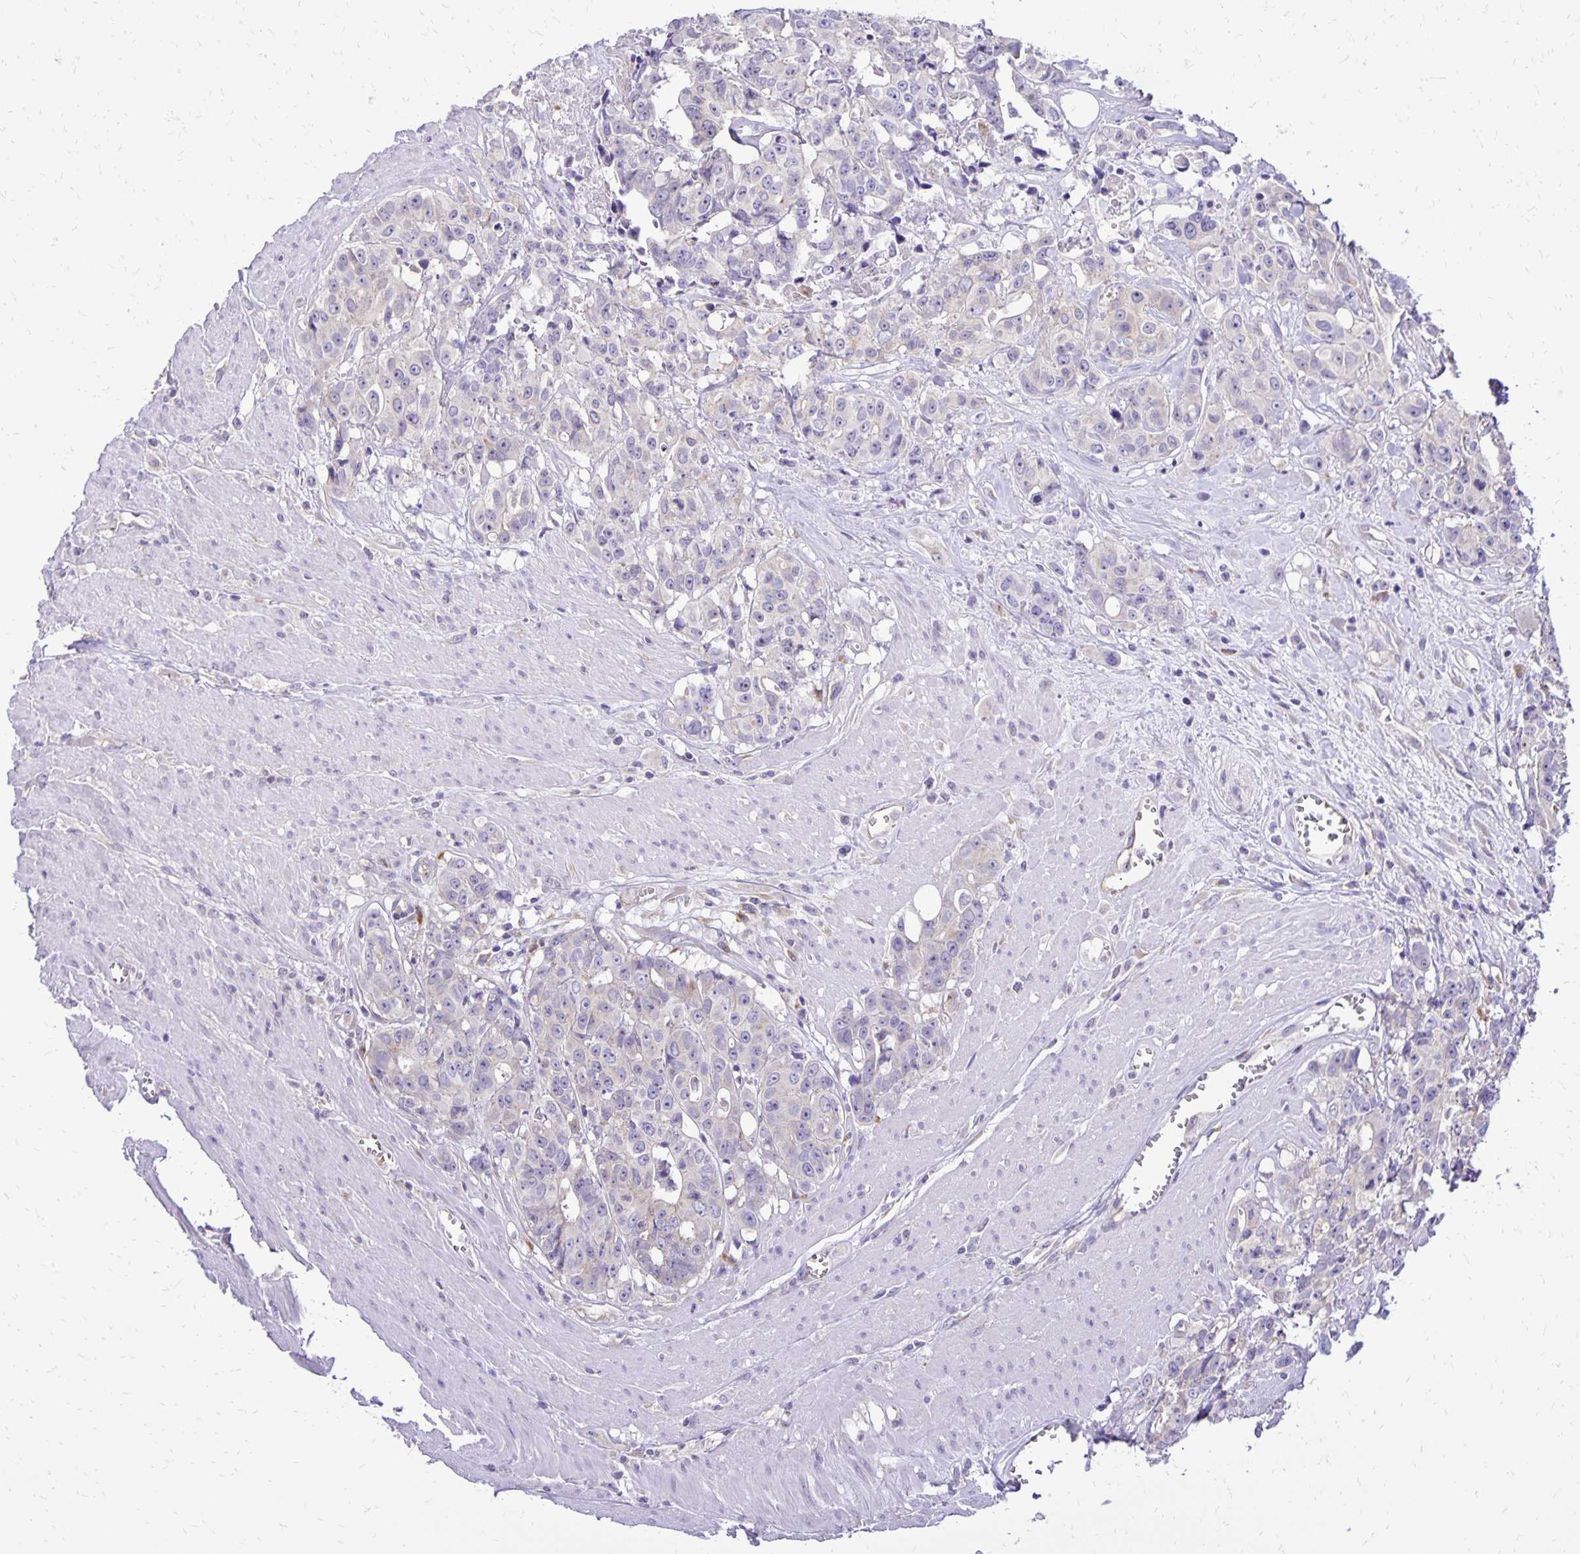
{"staining": {"intensity": "negative", "quantity": "none", "location": "none"}, "tissue": "colorectal cancer", "cell_type": "Tumor cells", "image_type": "cancer", "snomed": [{"axis": "morphology", "description": "Adenocarcinoma, NOS"}, {"axis": "topography", "description": "Rectum"}], "caption": "Tumor cells show no significant protein staining in colorectal cancer.", "gene": "EIF5A", "patient": {"sex": "female", "age": 62}}